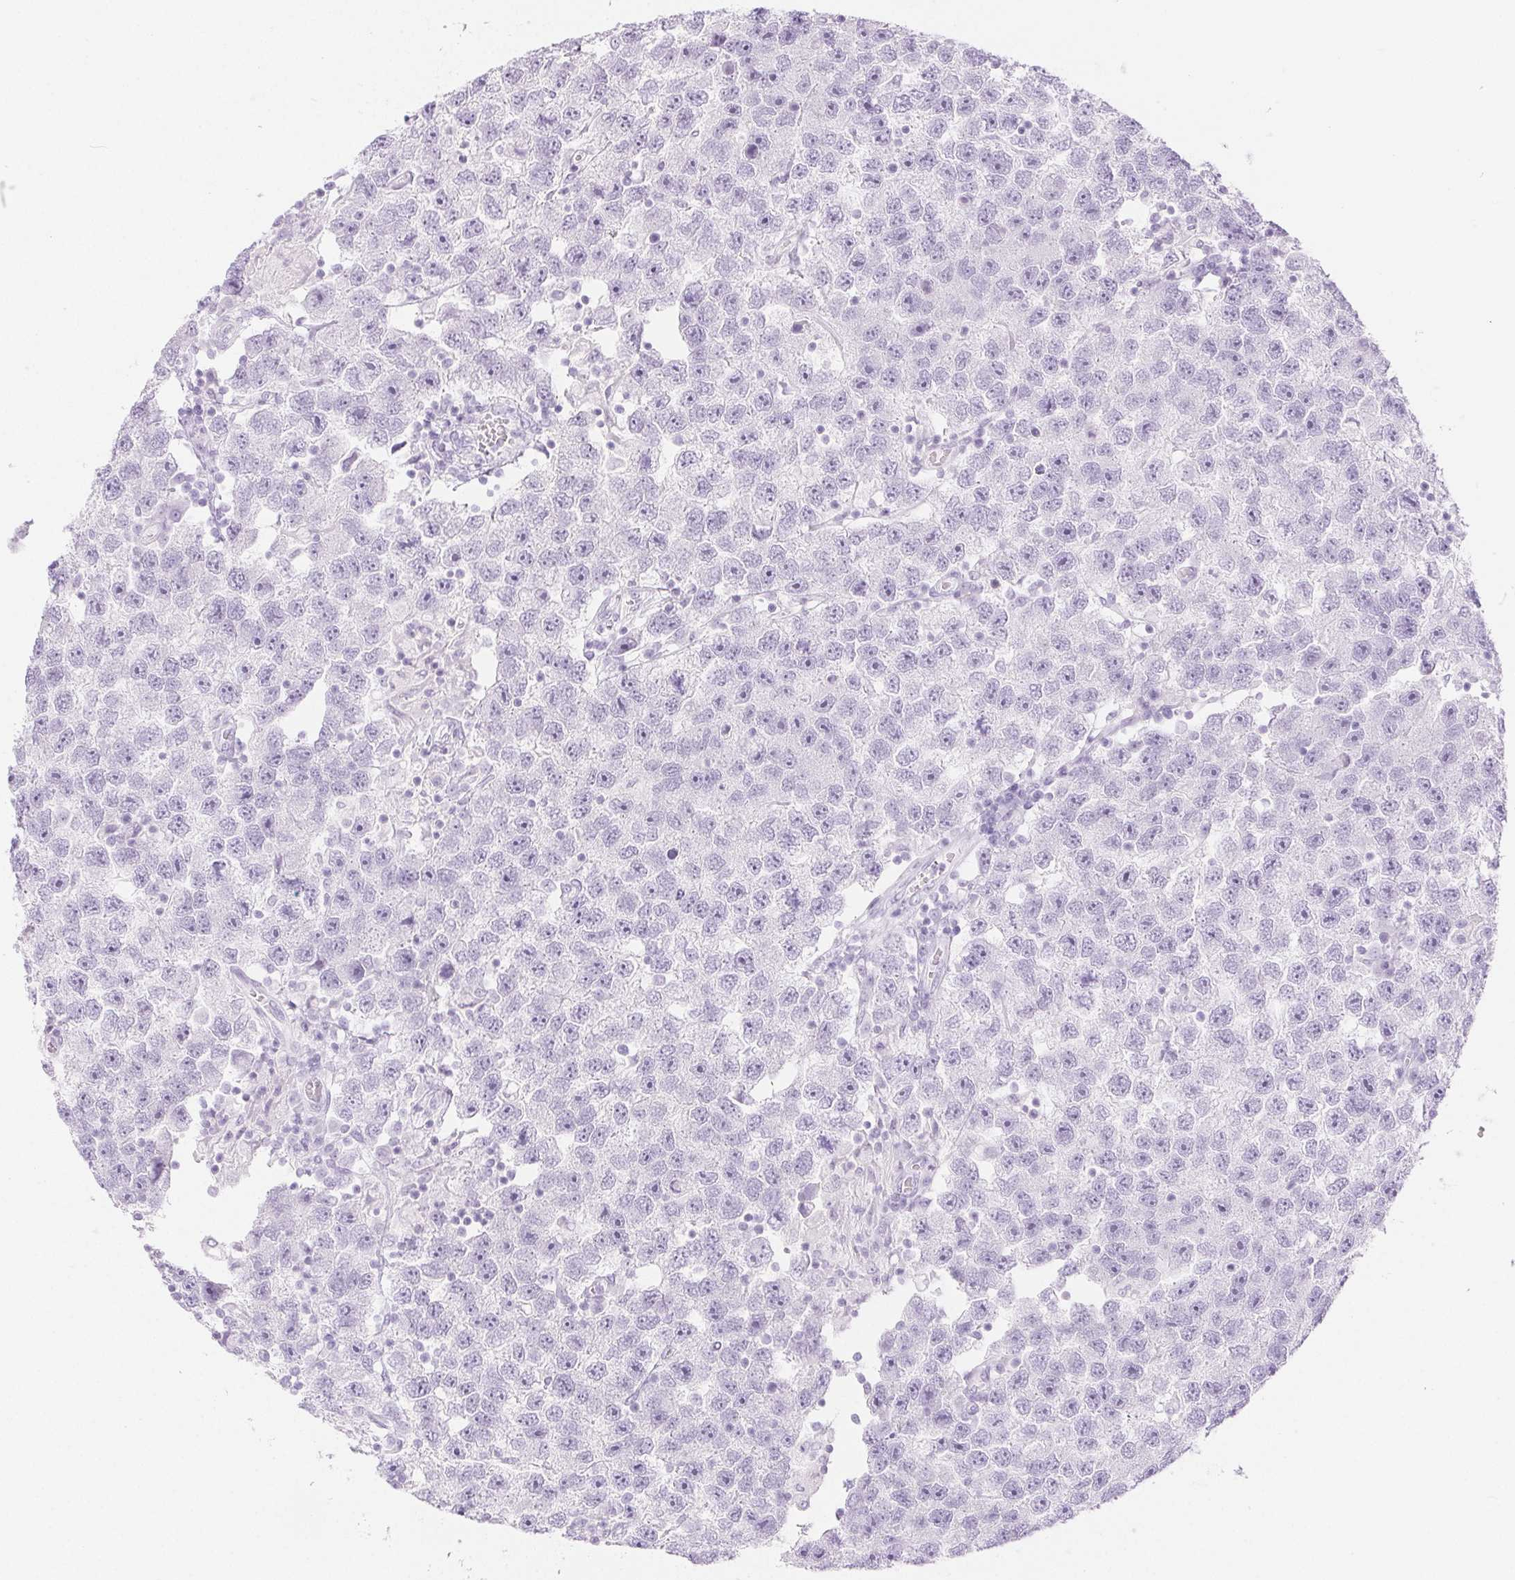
{"staining": {"intensity": "negative", "quantity": "none", "location": "none"}, "tissue": "testis cancer", "cell_type": "Tumor cells", "image_type": "cancer", "snomed": [{"axis": "morphology", "description": "Seminoma, NOS"}, {"axis": "topography", "description": "Testis"}], "caption": "The photomicrograph exhibits no staining of tumor cells in testis cancer. (DAB (3,3'-diaminobenzidine) immunohistochemistry with hematoxylin counter stain).", "gene": "SPRR3", "patient": {"sex": "male", "age": 26}}